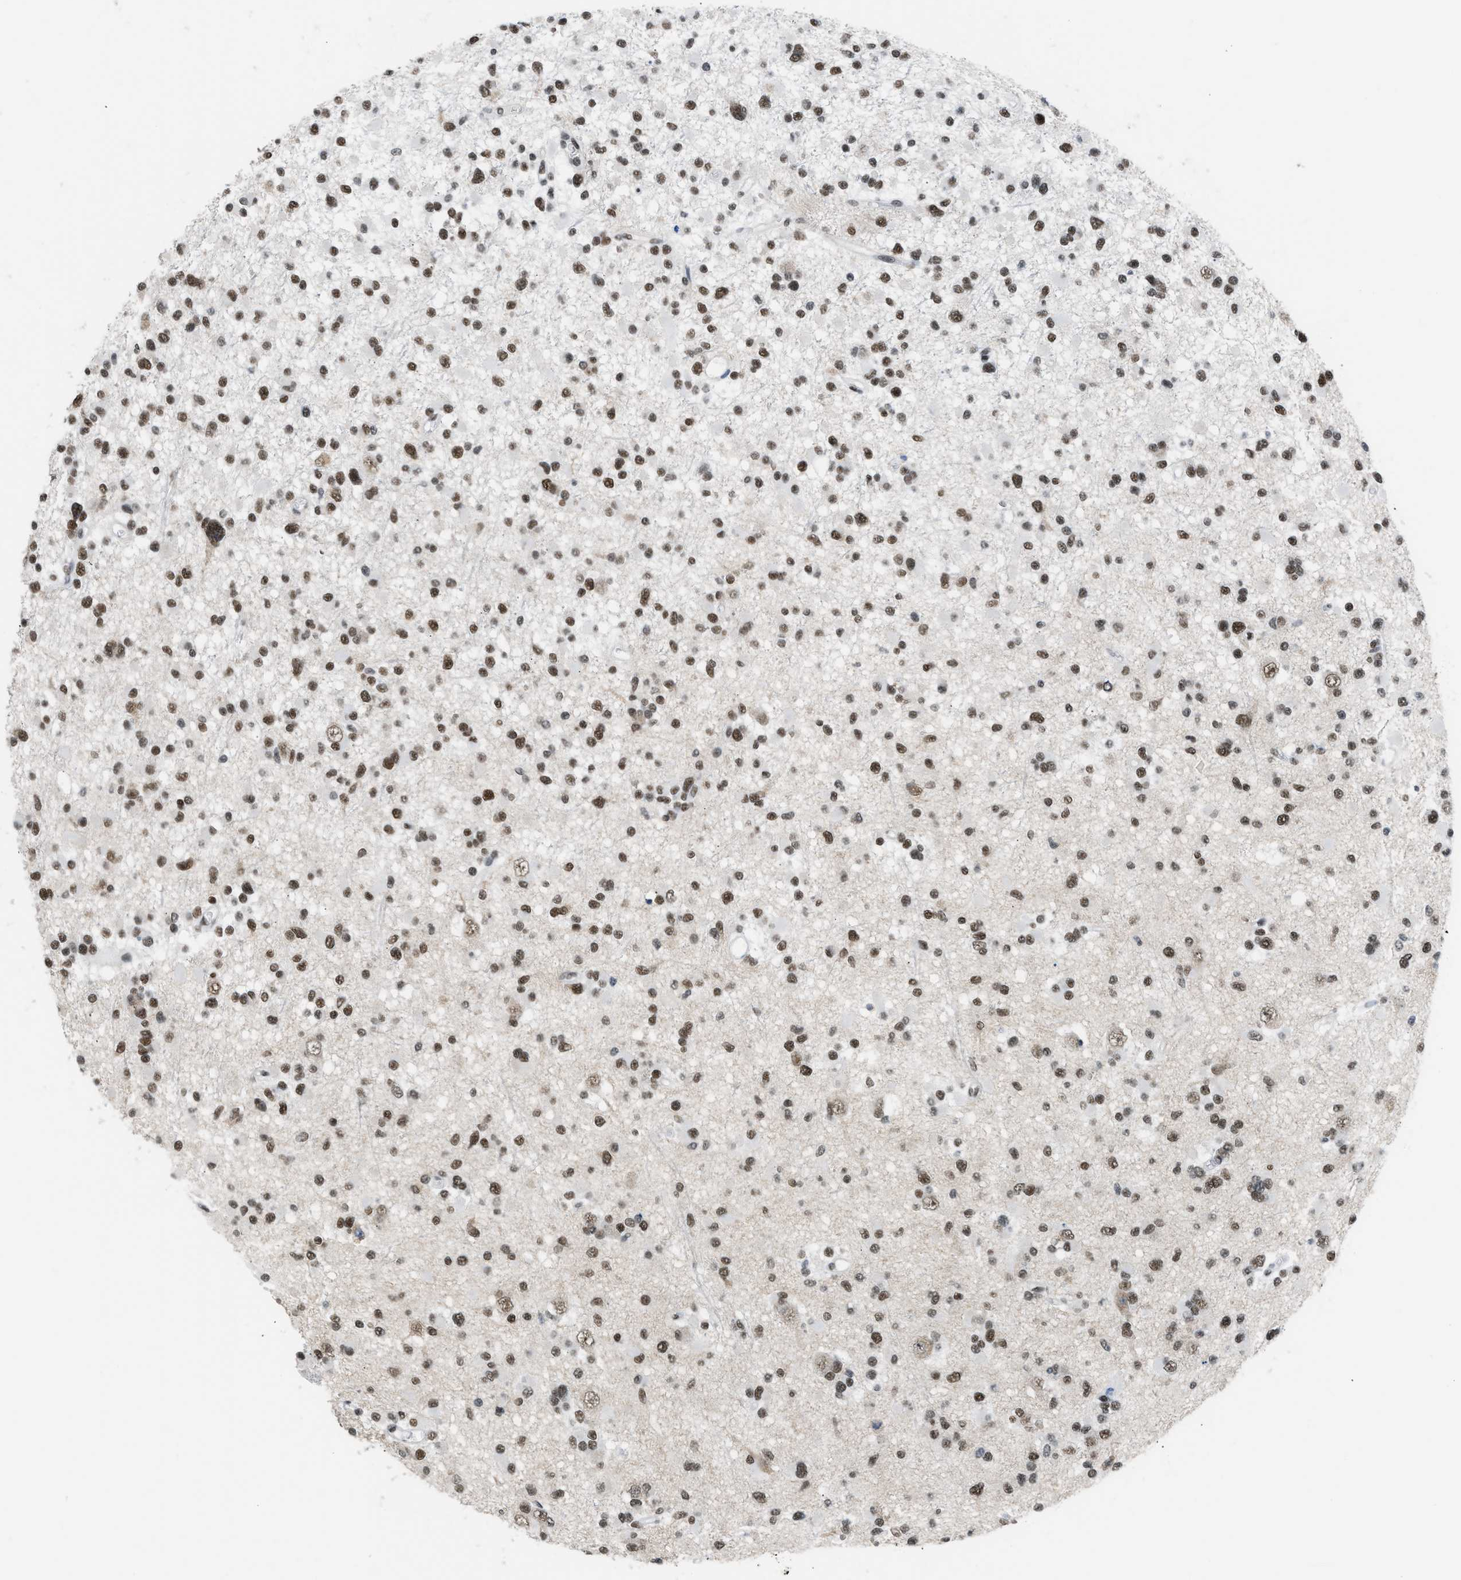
{"staining": {"intensity": "strong", "quantity": ">75%", "location": "nuclear"}, "tissue": "glioma", "cell_type": "Tumor cells", "image_type": "cancer", "snomed": [{"axis": "morphology", "description": "Glioma, malignant, Low grade"}, {"axis": "topography", "description": "Brain"}], "caption": "This micrograph displays glioma stained with immunohistochemistry (IHC) to label a protein in brown. The nuclear of tumor cells show strong positivity for the protein. Nuclei are counter-stained blue.", "gene": "SCAF4", "patient": {"sex": "female", "age": 22}}